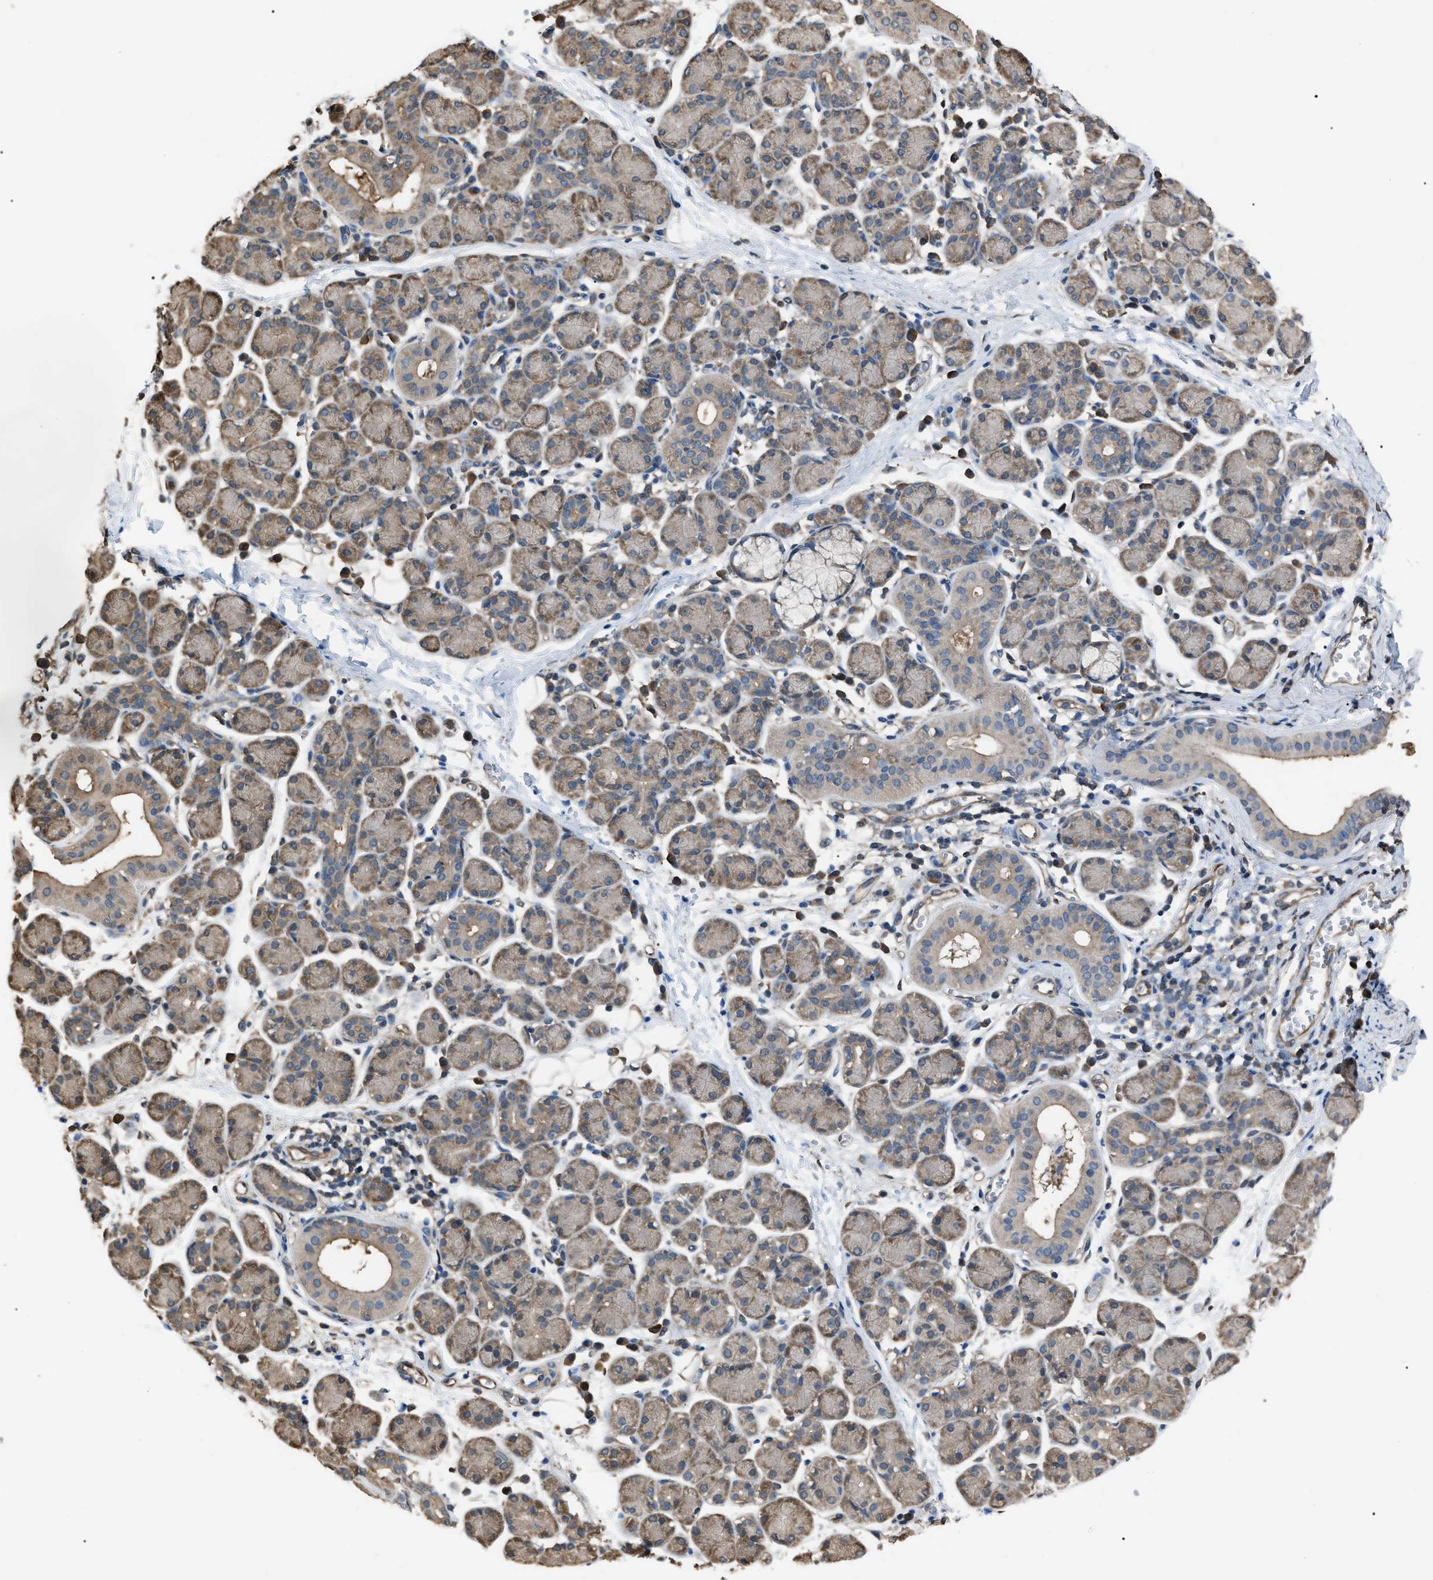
{"staining": {"intensity": "weak", "quantity": "25%-75%", "location": "cytoplasmic/membranous"}, "tissue": "salivary gland", "cell_type": "Glandular cells", "image_type": "normal", "snomed": [{"axis": "morphology", "description": "Normal tissue, NOS"}, {"axis": "morphology", "description": "Inflammation, NOS"}, {"axis": "topography", "description": "Lymph node"}, {"axis": "topography", "description": "Salivary gland"}], "caption": "An image of salivary gland stained for a protein shows weak cytoplasmic/membranous brown staining in glandular cells. (brown staining indicates protein expression, while blue staining denotes nuclei).", "gene": "PDCD5", "patient": {"sex": "male", "age": 3}}